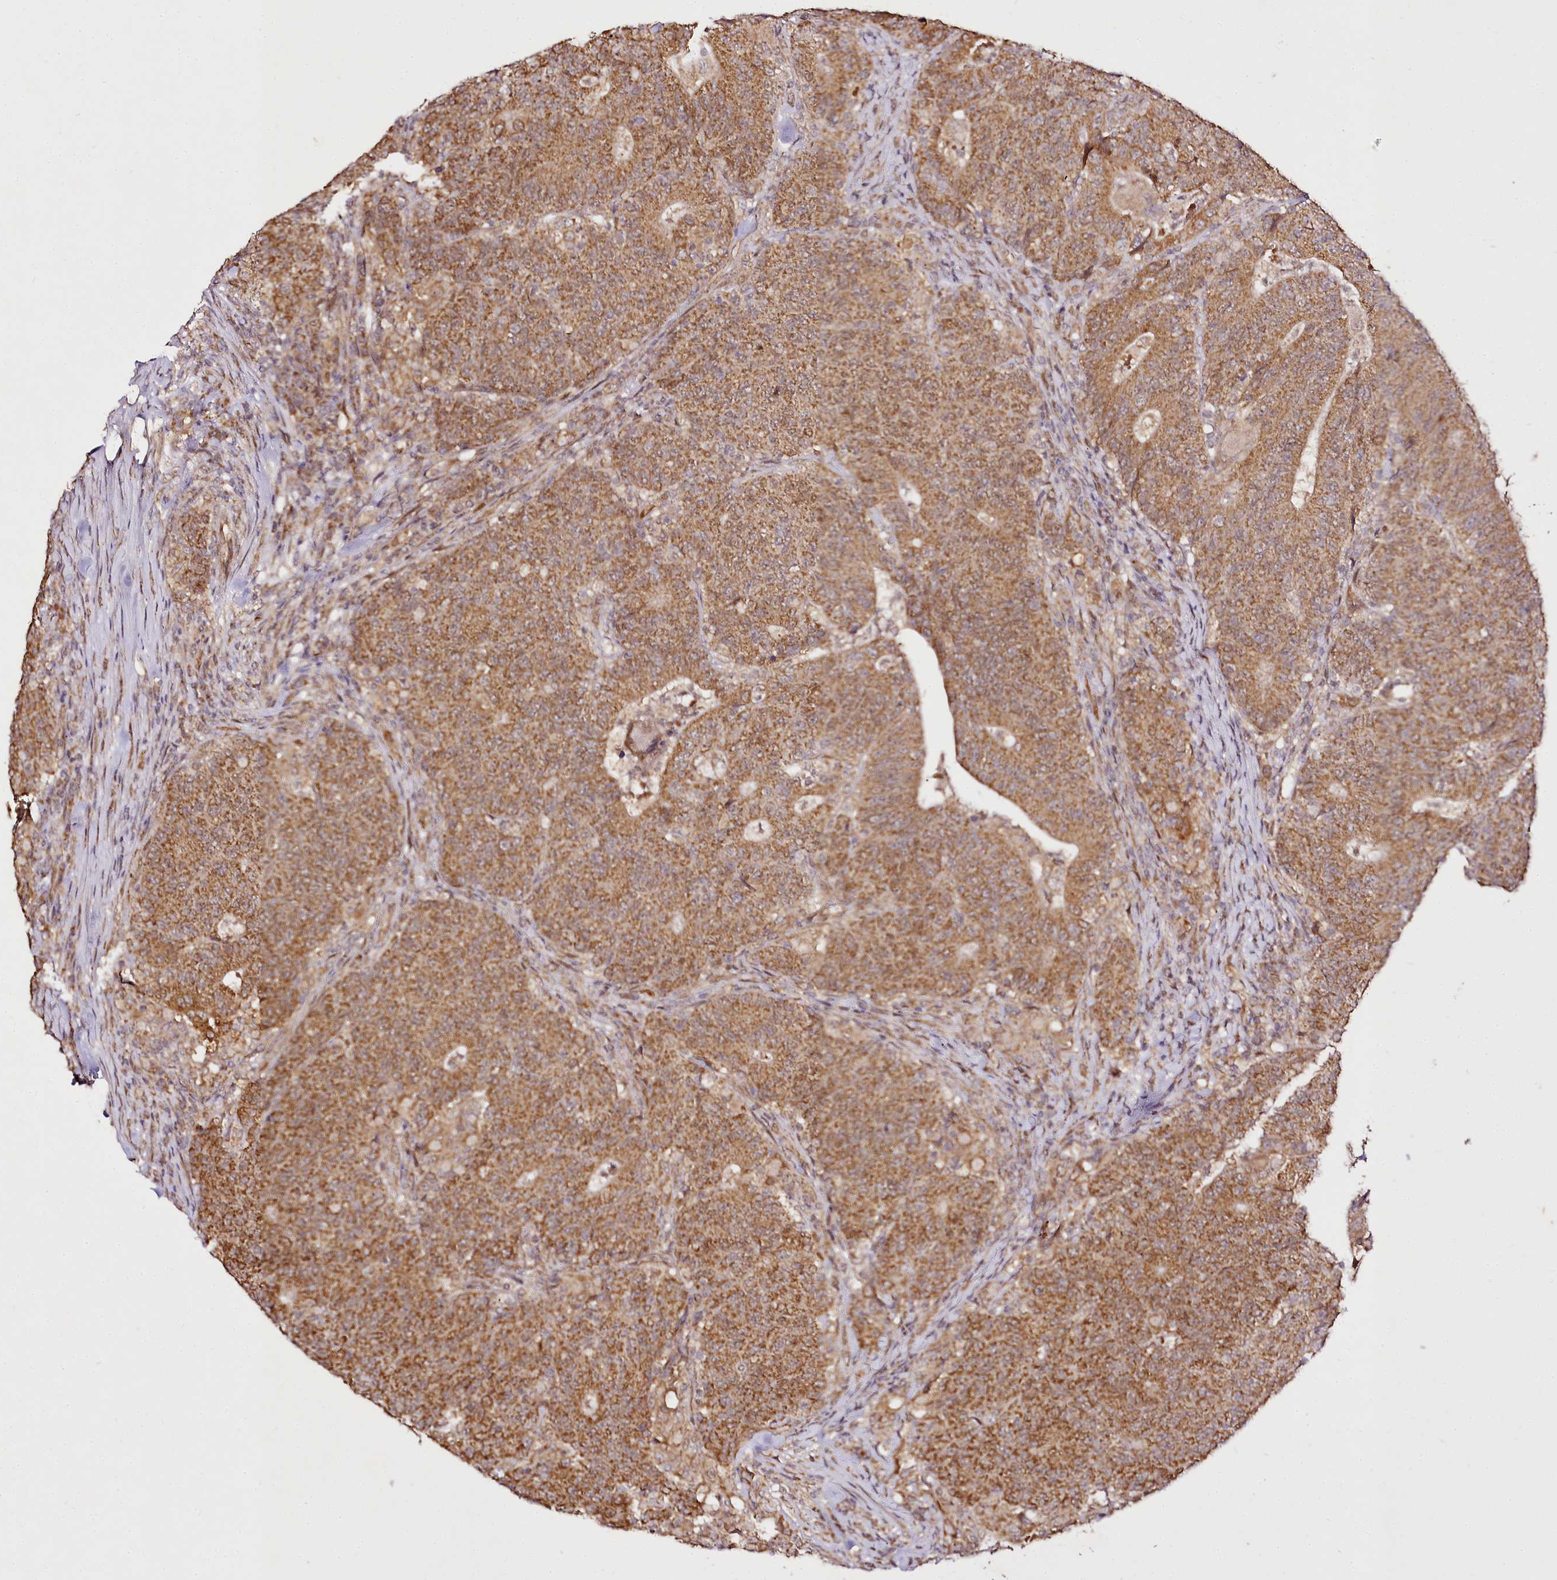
{"staining": {"intensity": "strong", "quantity": ">75%", "location": "cytoplasmic/membranous"}, "tissue": "colorectal cancer", "cell_type": "Tumor cells", "image_type": "cancer", "snomed": [{"axis": "morphology", "description": "Adenocarcinoma, NOS"}, {"axis": "topography", "description": "Colon"}], "caption": "Immunohistochemical staining of human colorectal cancer (adenocarcinoma) displays high levels of strong cytoplasmic/membranous protein staining in approximately >75% of tumor cells.", "gene": "EDIL3", "patient": {"sex": "female", "age": 75}}